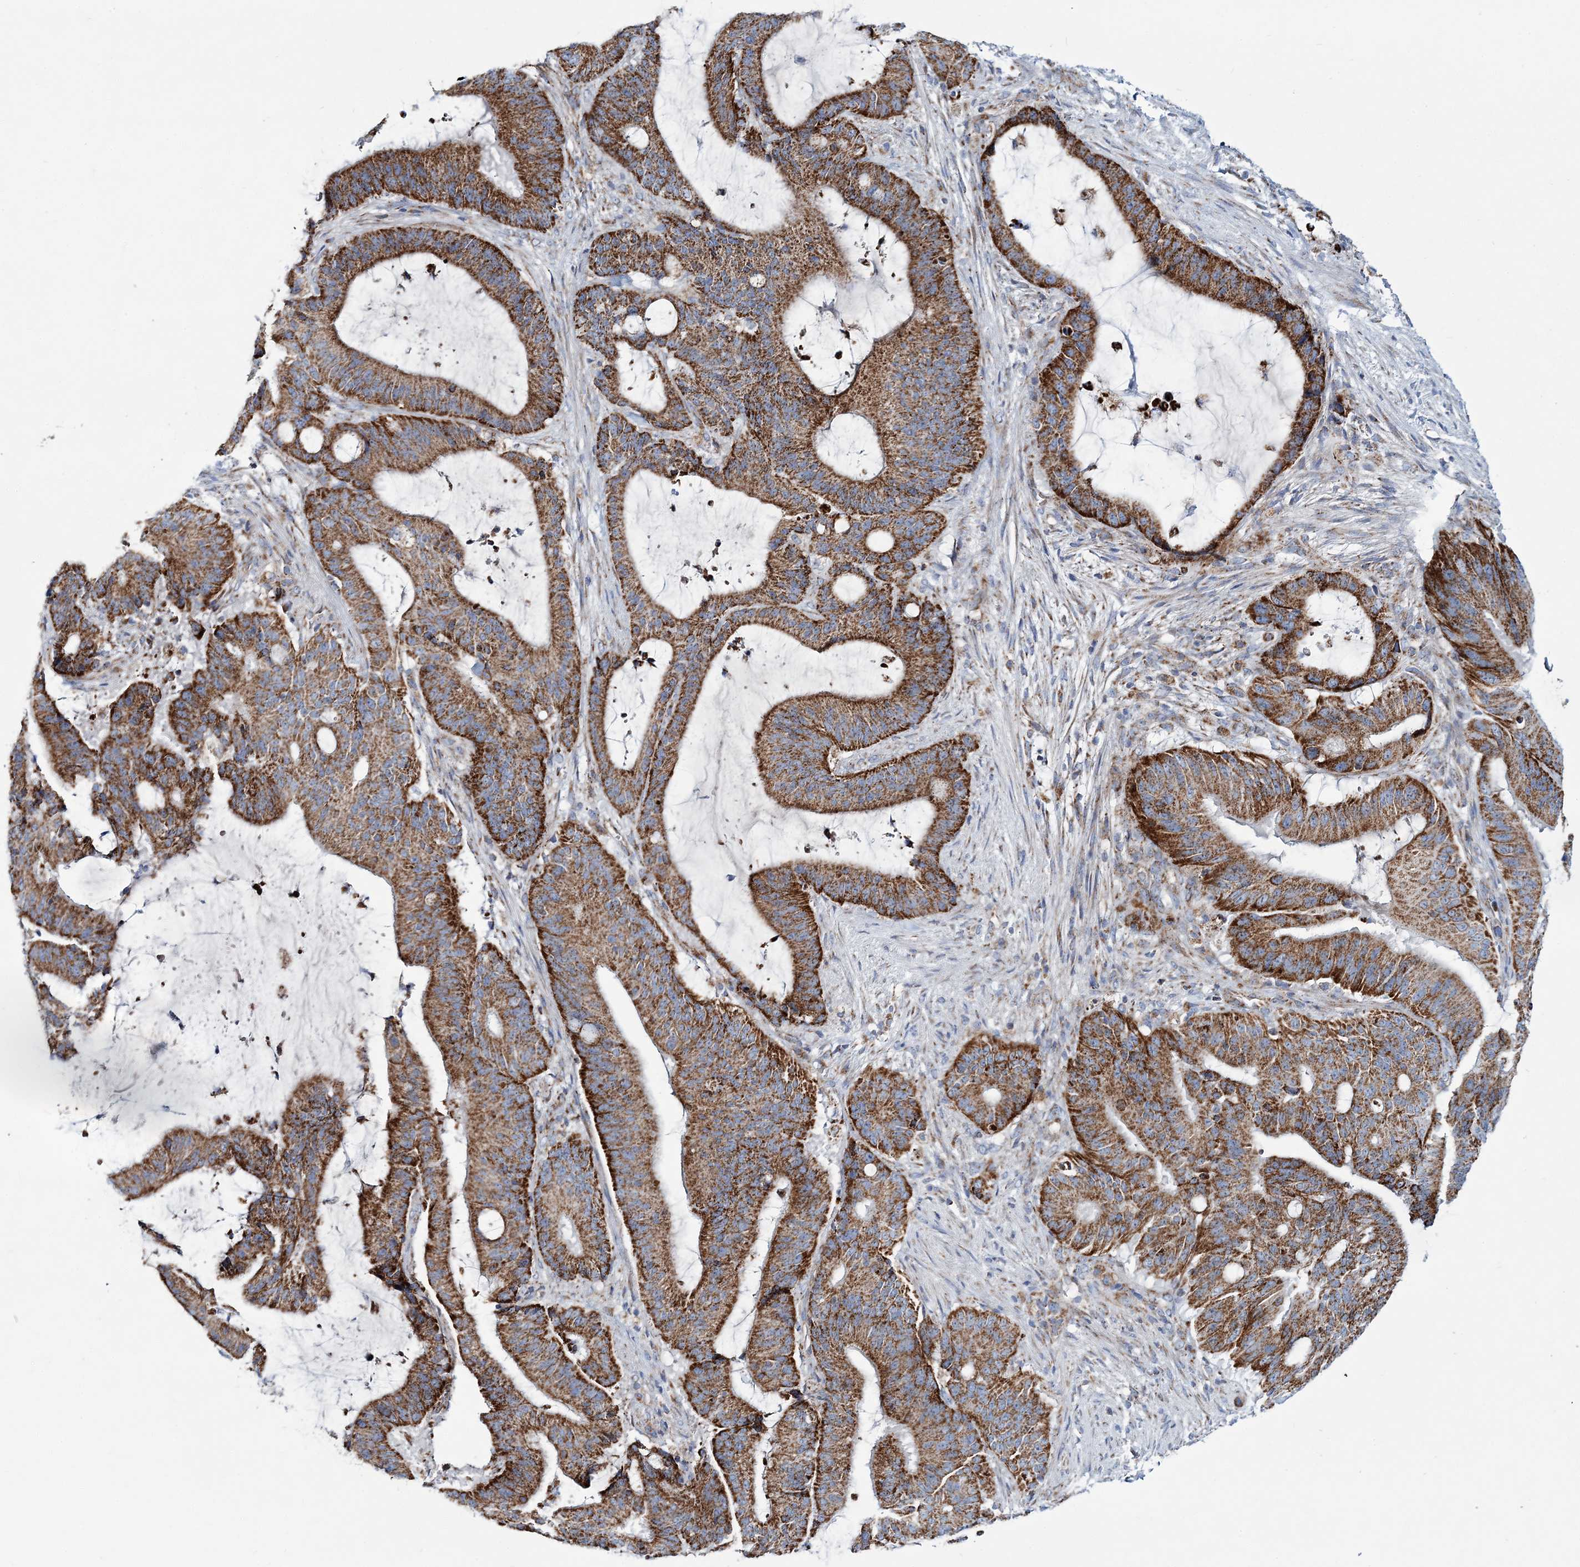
{"staining": {"intensity": "strong", "quantity": ">75%", "location": "cytoplasmic/membranous"}, "tissue": "liver cancer", "cell_type": "Tumor cells", "image_type": "cancer", "snomed": [{"axis": "morphology", "description": "Normal tissue, NOS"}, {"axis": "morphology", "description": "Cholangiocarcinoma"}, {"axis": "topography", "description": "Liver"}, {"axis": "topography", "description": "Peripheral nerve tissue"}], "caption": "This image shows liver cancer stained with immunohistochemistry (IHC) to label a protein in brown. The cytoplasmic/membranous of tumor cells show strong positivity for the protein. Nuclei are counter-stained blue.", "gene": "ARHGAP6", "patient": {"sex": "female", "age": 73}}